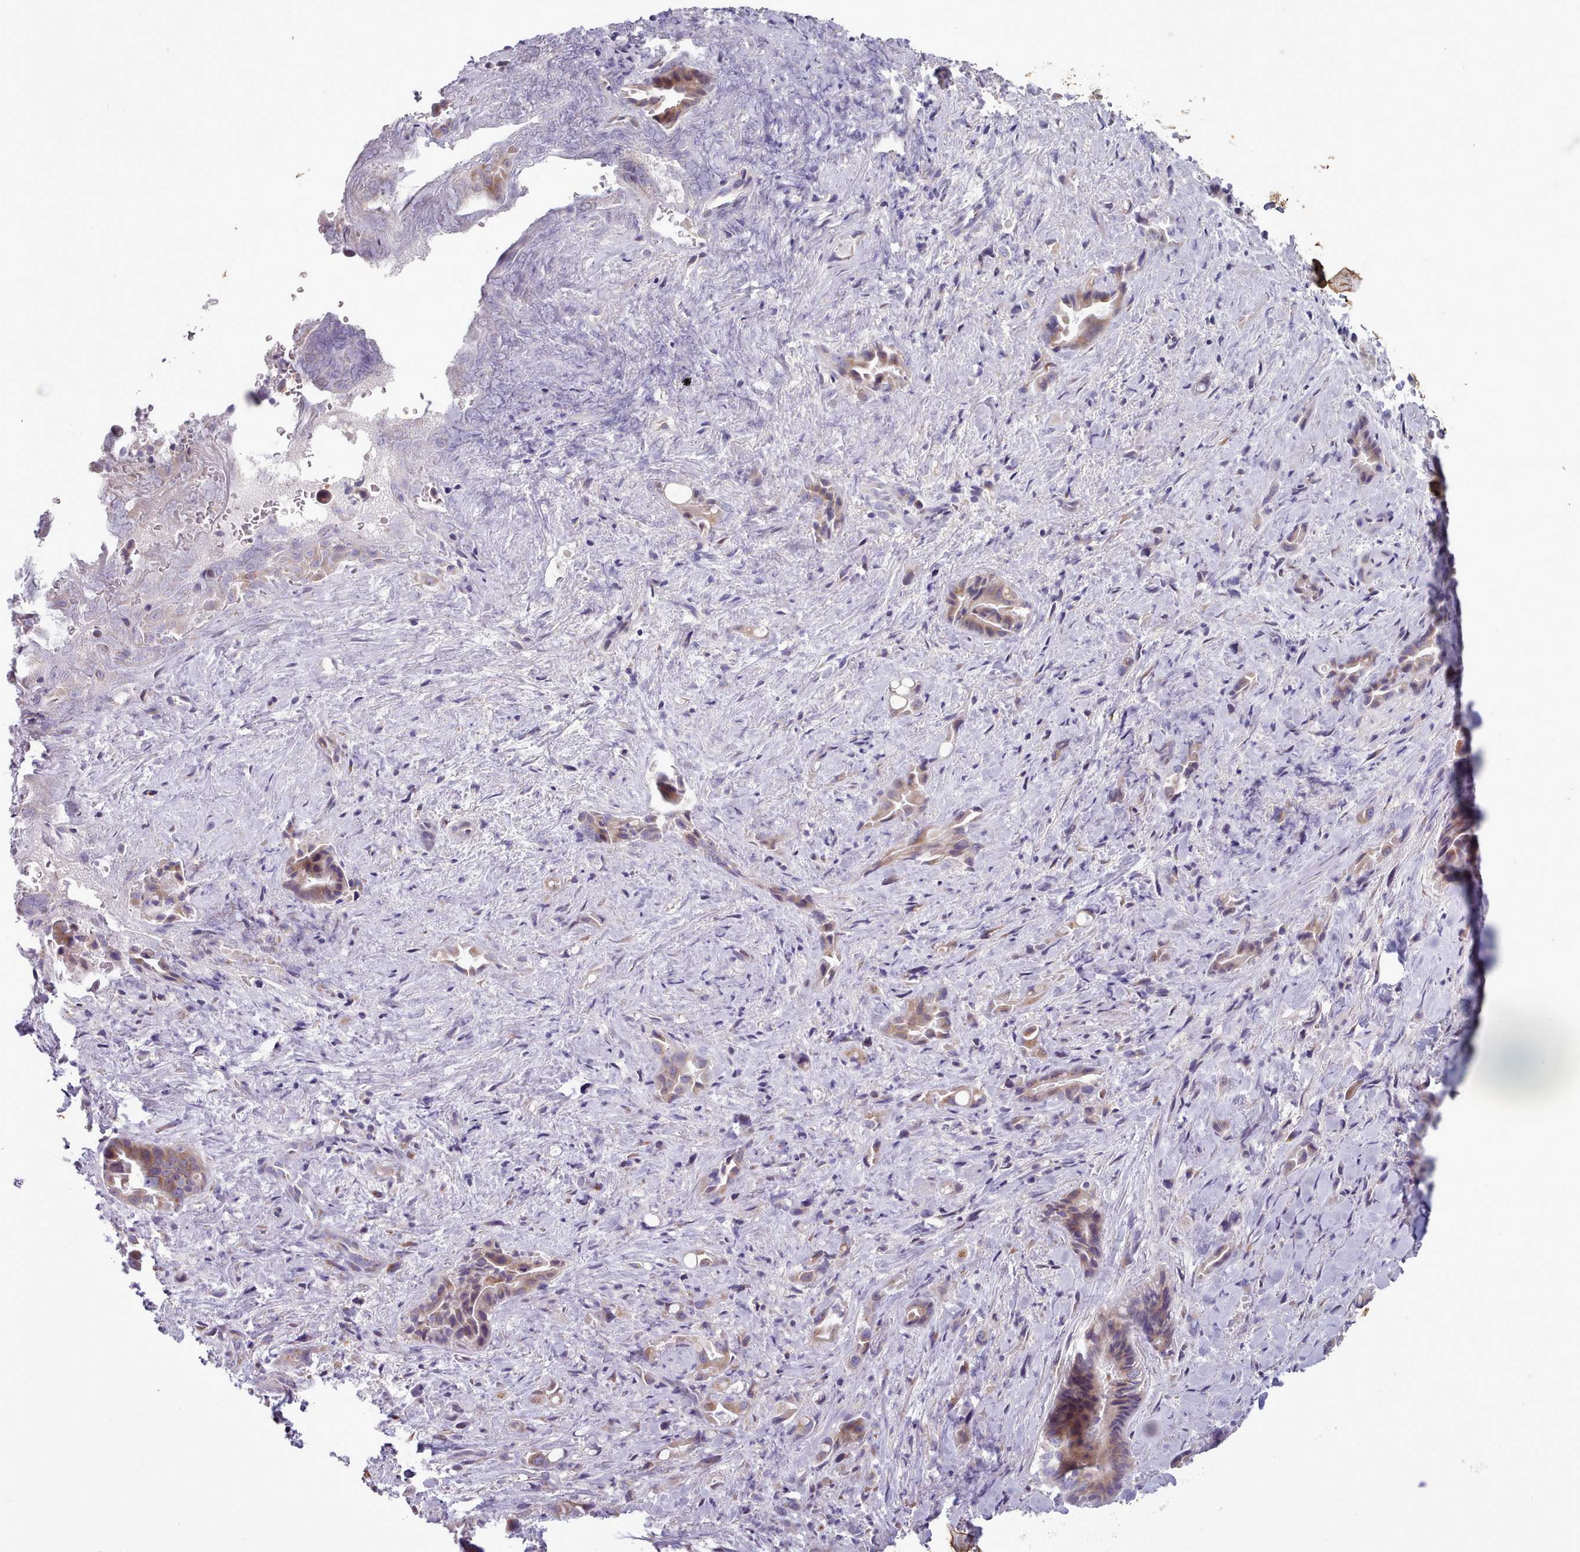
{"staining": {"intensity": "weak", "quantity": "25%-75%", "location": "cytoplasmic/membranous,nuclear"}, "tissue": "liver cancer", "cell_type": "Tumor cells", "image_type": "cancer", "snomed": [{"axis": "morphology", "description": "Cholangiocarcinoma"}, {"axis": "topography", "description": "Liver"}], "caption": "This histopathology image exhibits immunohistochemistry (IHC) staining of liver cancer, with low weak cytoplasmic/membranous and nuclear expression in approximately 25%-75% of tumor cells.", "gene": "MYRFL", "patient": {"sex": "female", "age": 68}}